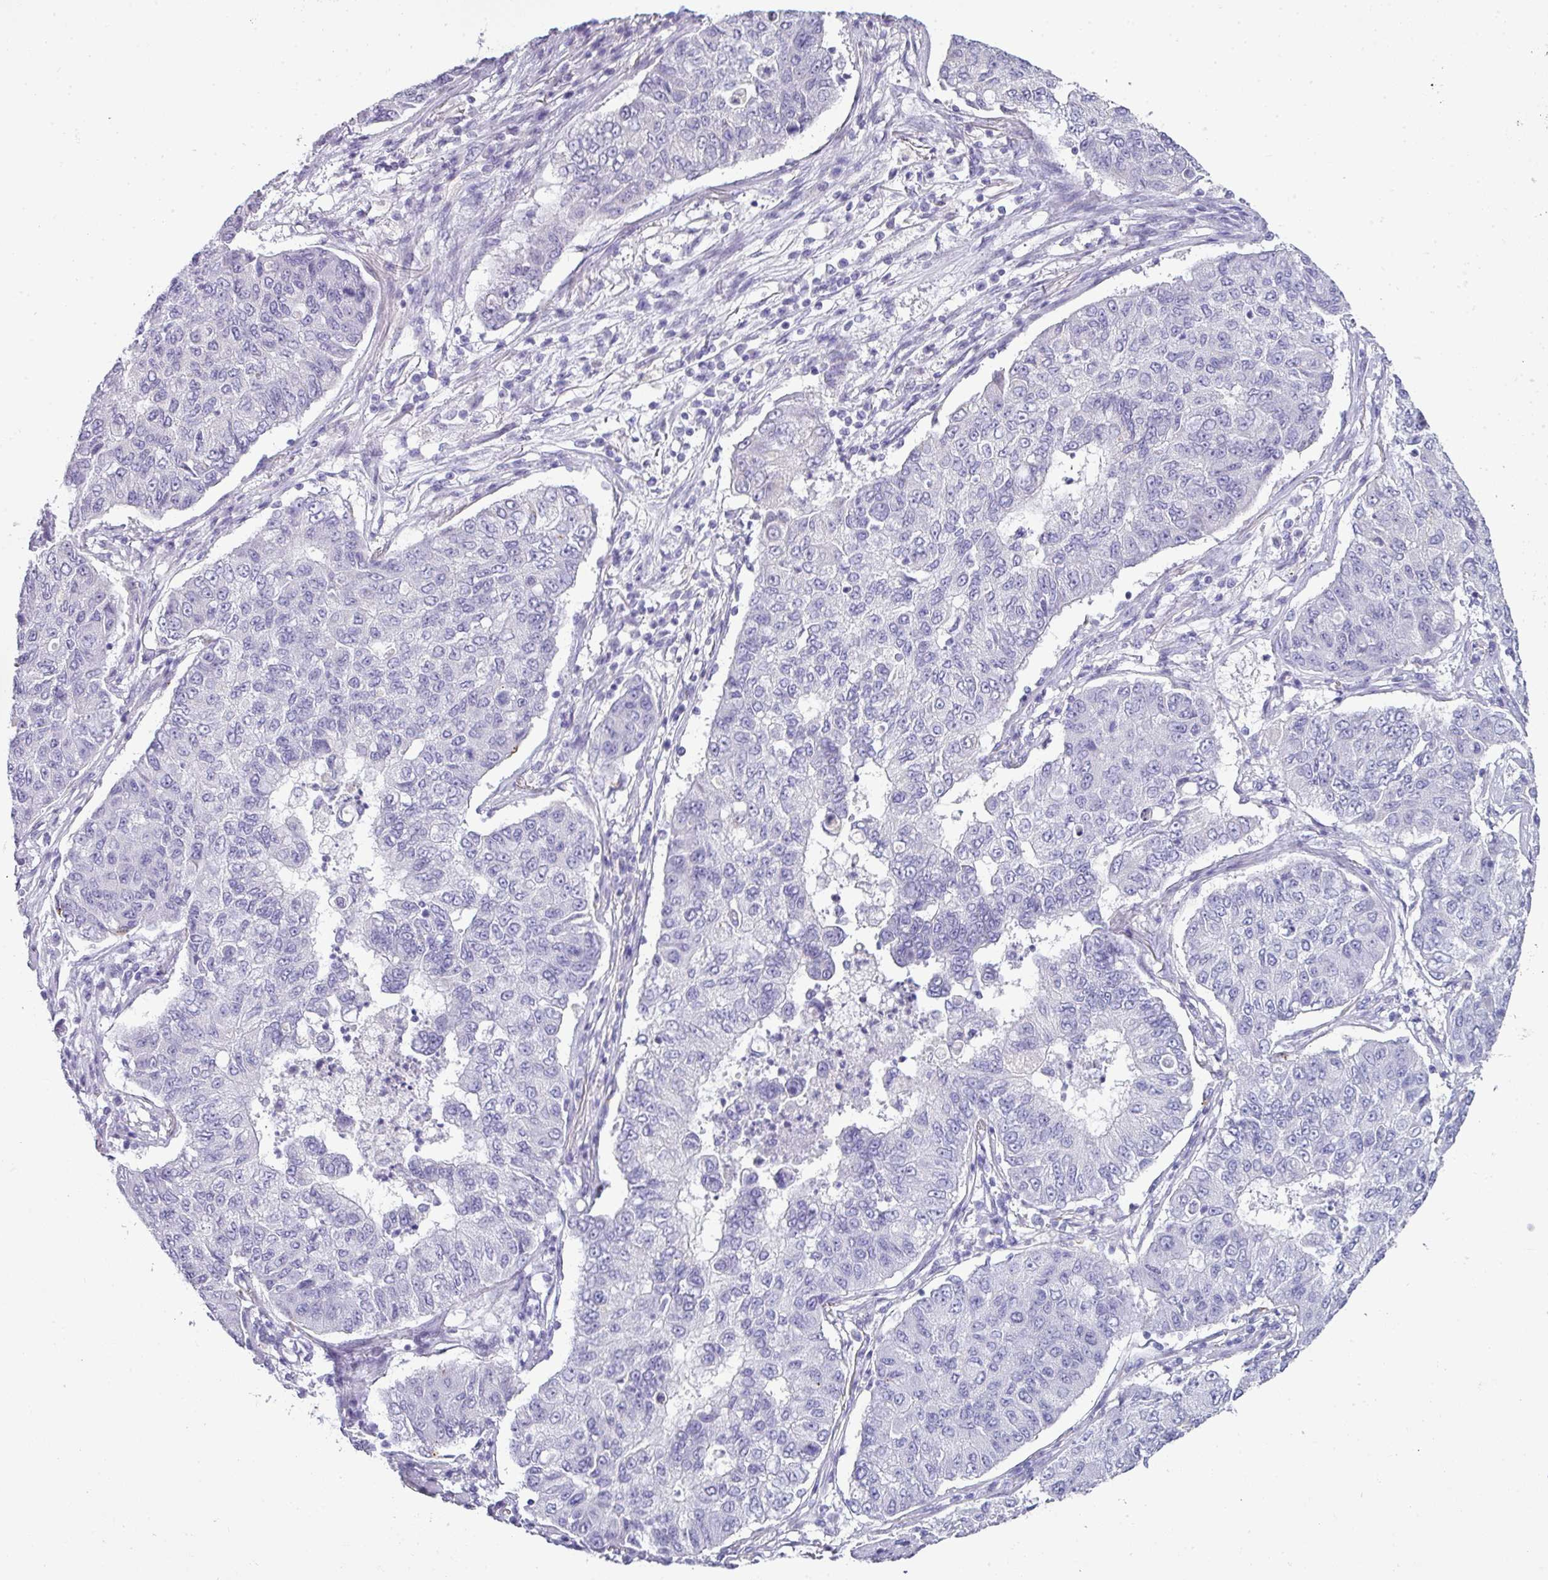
{"staining": {"intensity": "negative", "quantity": "none", "location": "none"}, "tissue": "lung cancer", "cell_type": "Tumor cells", "image_type": "cancer", "snomed": [{"axis": "morphology", "description": "Squamous cell carcinoma, NOS"}, {"axis": "topography", "description": "Lung"}], "caption": "An immunohistochemistry histopathology image of lung cancer (squamous cell carcinoma) is shown. There is no staining in tumor cells of lung cancer (squamous cell carcinoma).", "gene": "STAT5A", "patient": {"sex": "male", "age": 74}}